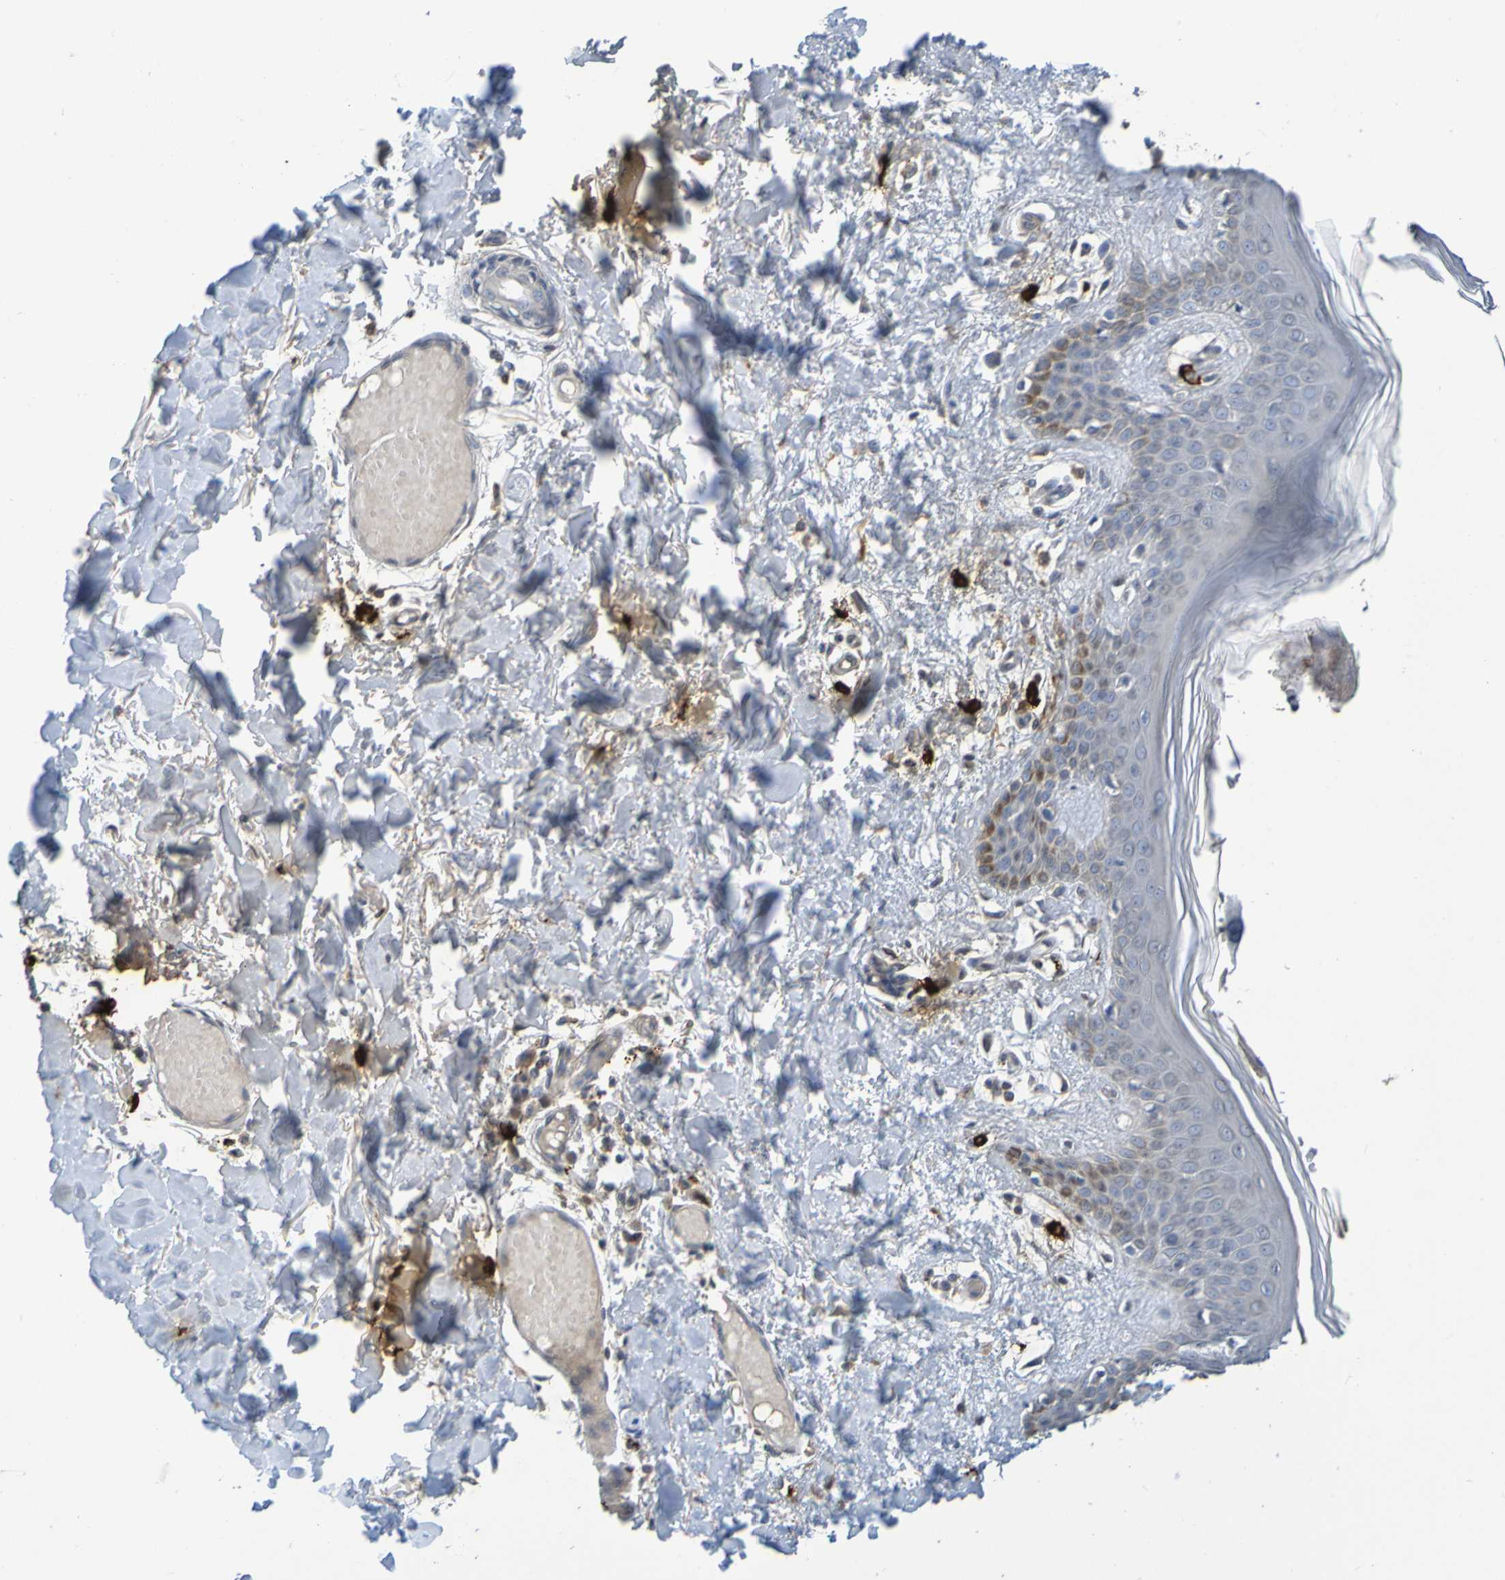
{"staining": {"intensity": "negative", "quantity": "none", "location": "none"}, "tissue": "skin", "cell_type": "Fibroblasts", "image_type": "normal", "snomed": [{"axis": "morphology", "description": "Normal tissue, NOS"}, {"axis": "topography", "description": "Skin"}], "caption": "Fibroblasts are negative for protein expression in normal human skin. (DAB (3,3'-diaminobenzidine) IHC visualized using brightfield microscopy, high magnification).", "gene": "C3AR1", "patient": {"sex": "male", "age": 53}}